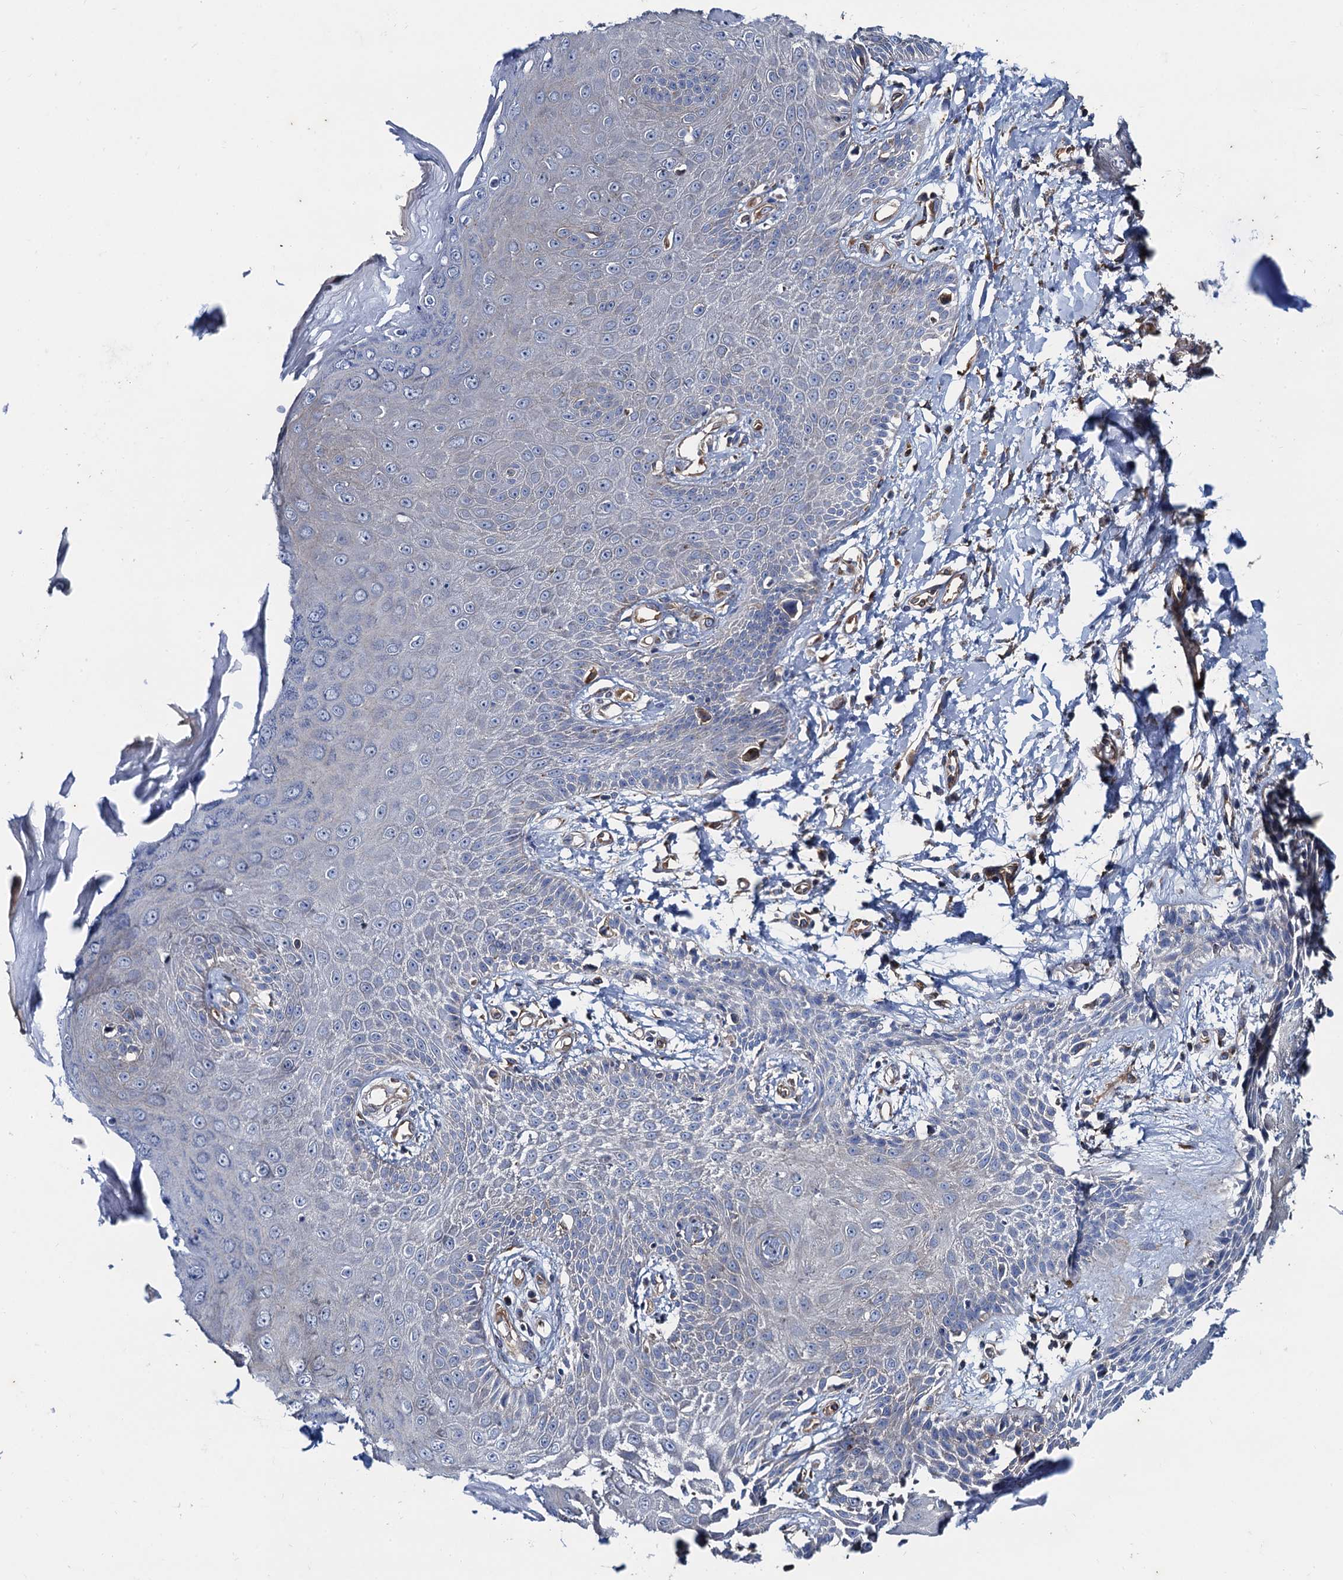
{"staining": {"intensity": "negative", "quantity": "none", "location": "none"}, "tissue": "skin", "cell_type": "Epidermal cells", "image_type": "normal", "snomed": [{"axis": "morphology", "description": "Normal tissue, NOS"}, {"axis": "topography", "description": "Anal"}], "caption": "High magnification brightfield microscopy of normal skin stained with DAB (3,3'-diaminobenzidine) (brown) and counterstained with hematoxylin (blue): epidermal cells show no significant expression.", "gene": "NGRN", "patient": {"sex": "male", "age": 78}}